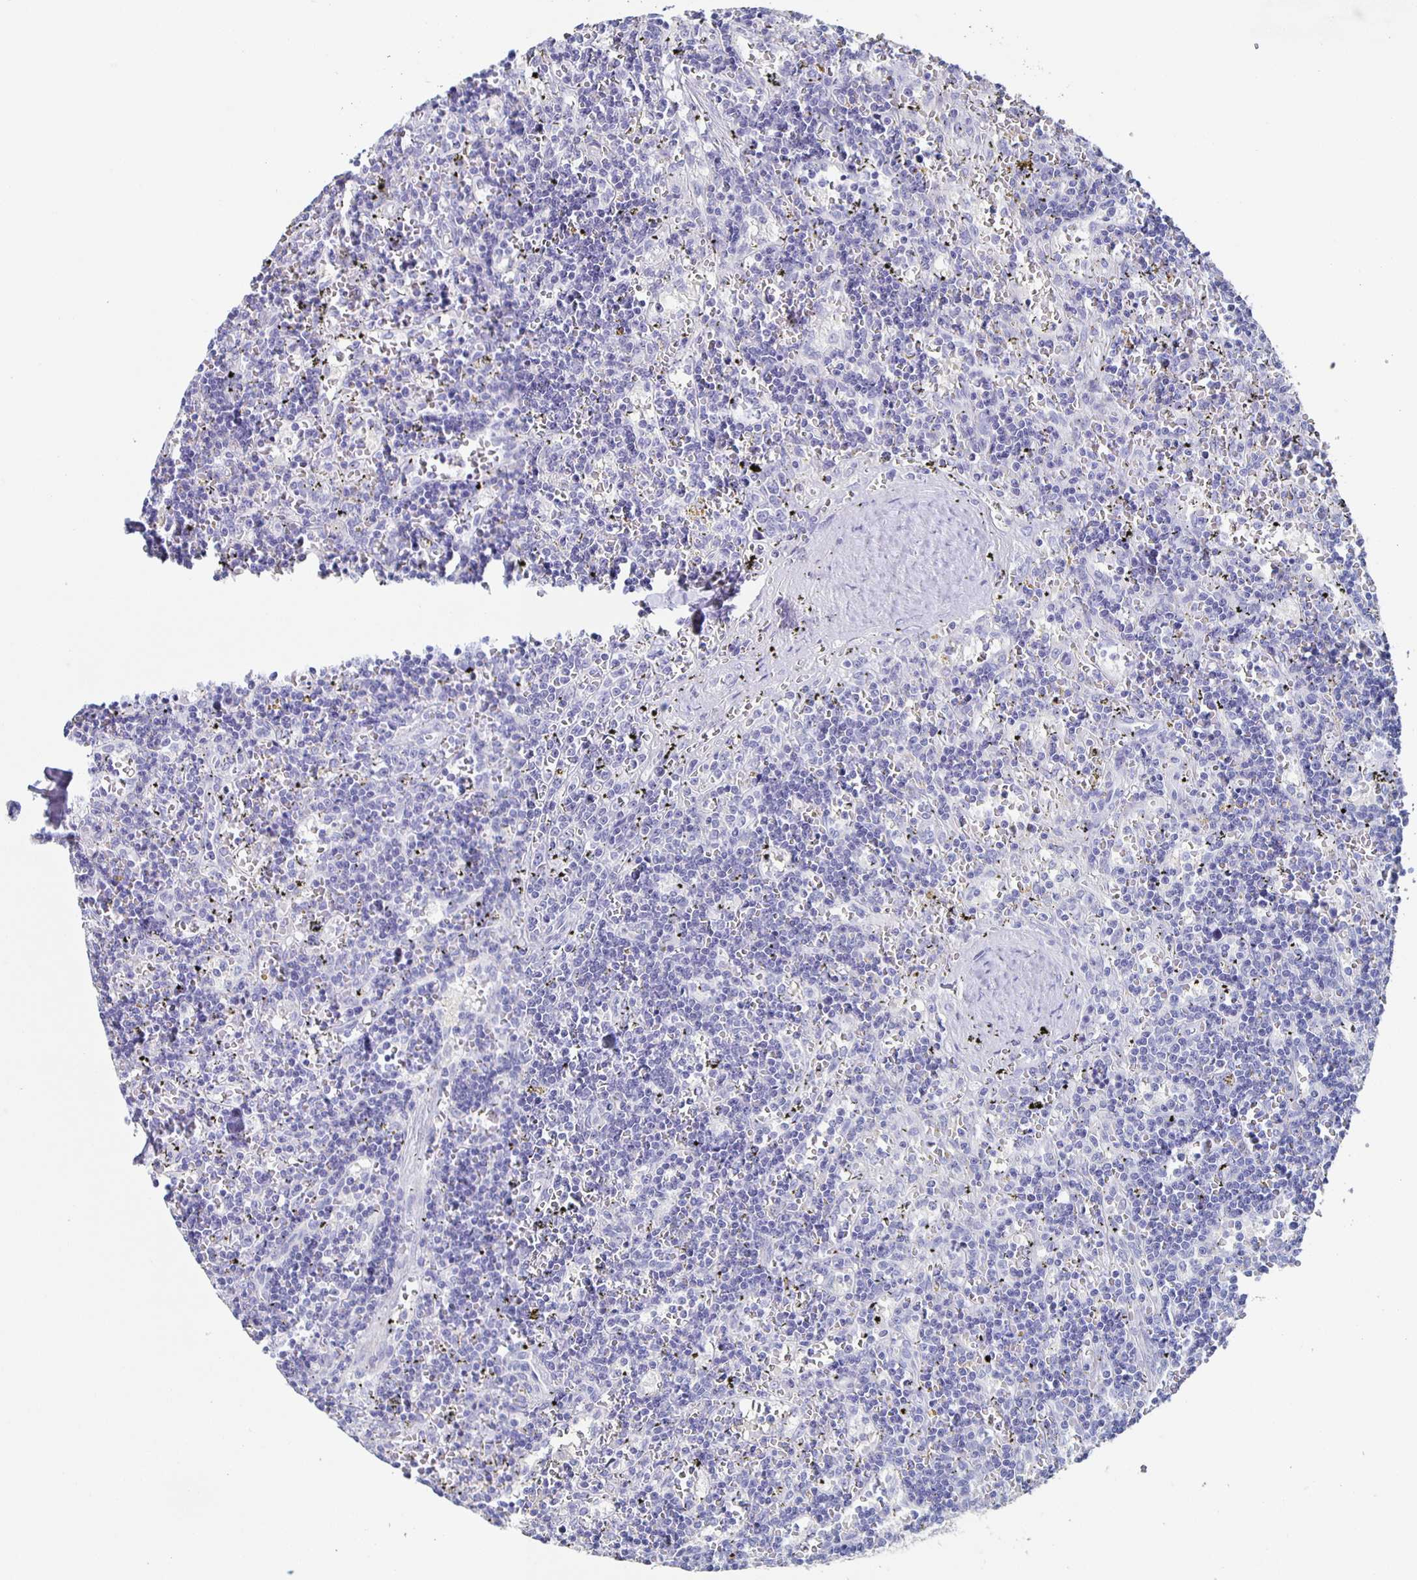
{"staining": {"intensity": "negative", "quantity": "none", "location": "none"}, "tissue": "lymphoma", "cell_type": "Tumor cells", "image_type": "cancer", "snomed": [{"axis": "morphology", "description": "Malignant lymphoma, non-Hodgkin's type, Low grade"}, {"axis": "topography", "description": "Spleen"}], "caption": "A high-resolution histopathology image shows immunohistochemistry staining of lymphoma, which demonstrates no significant staining in tumor cells.", "gene": "SLC34A2", "patient": {"sex": "male", "age": 60}}